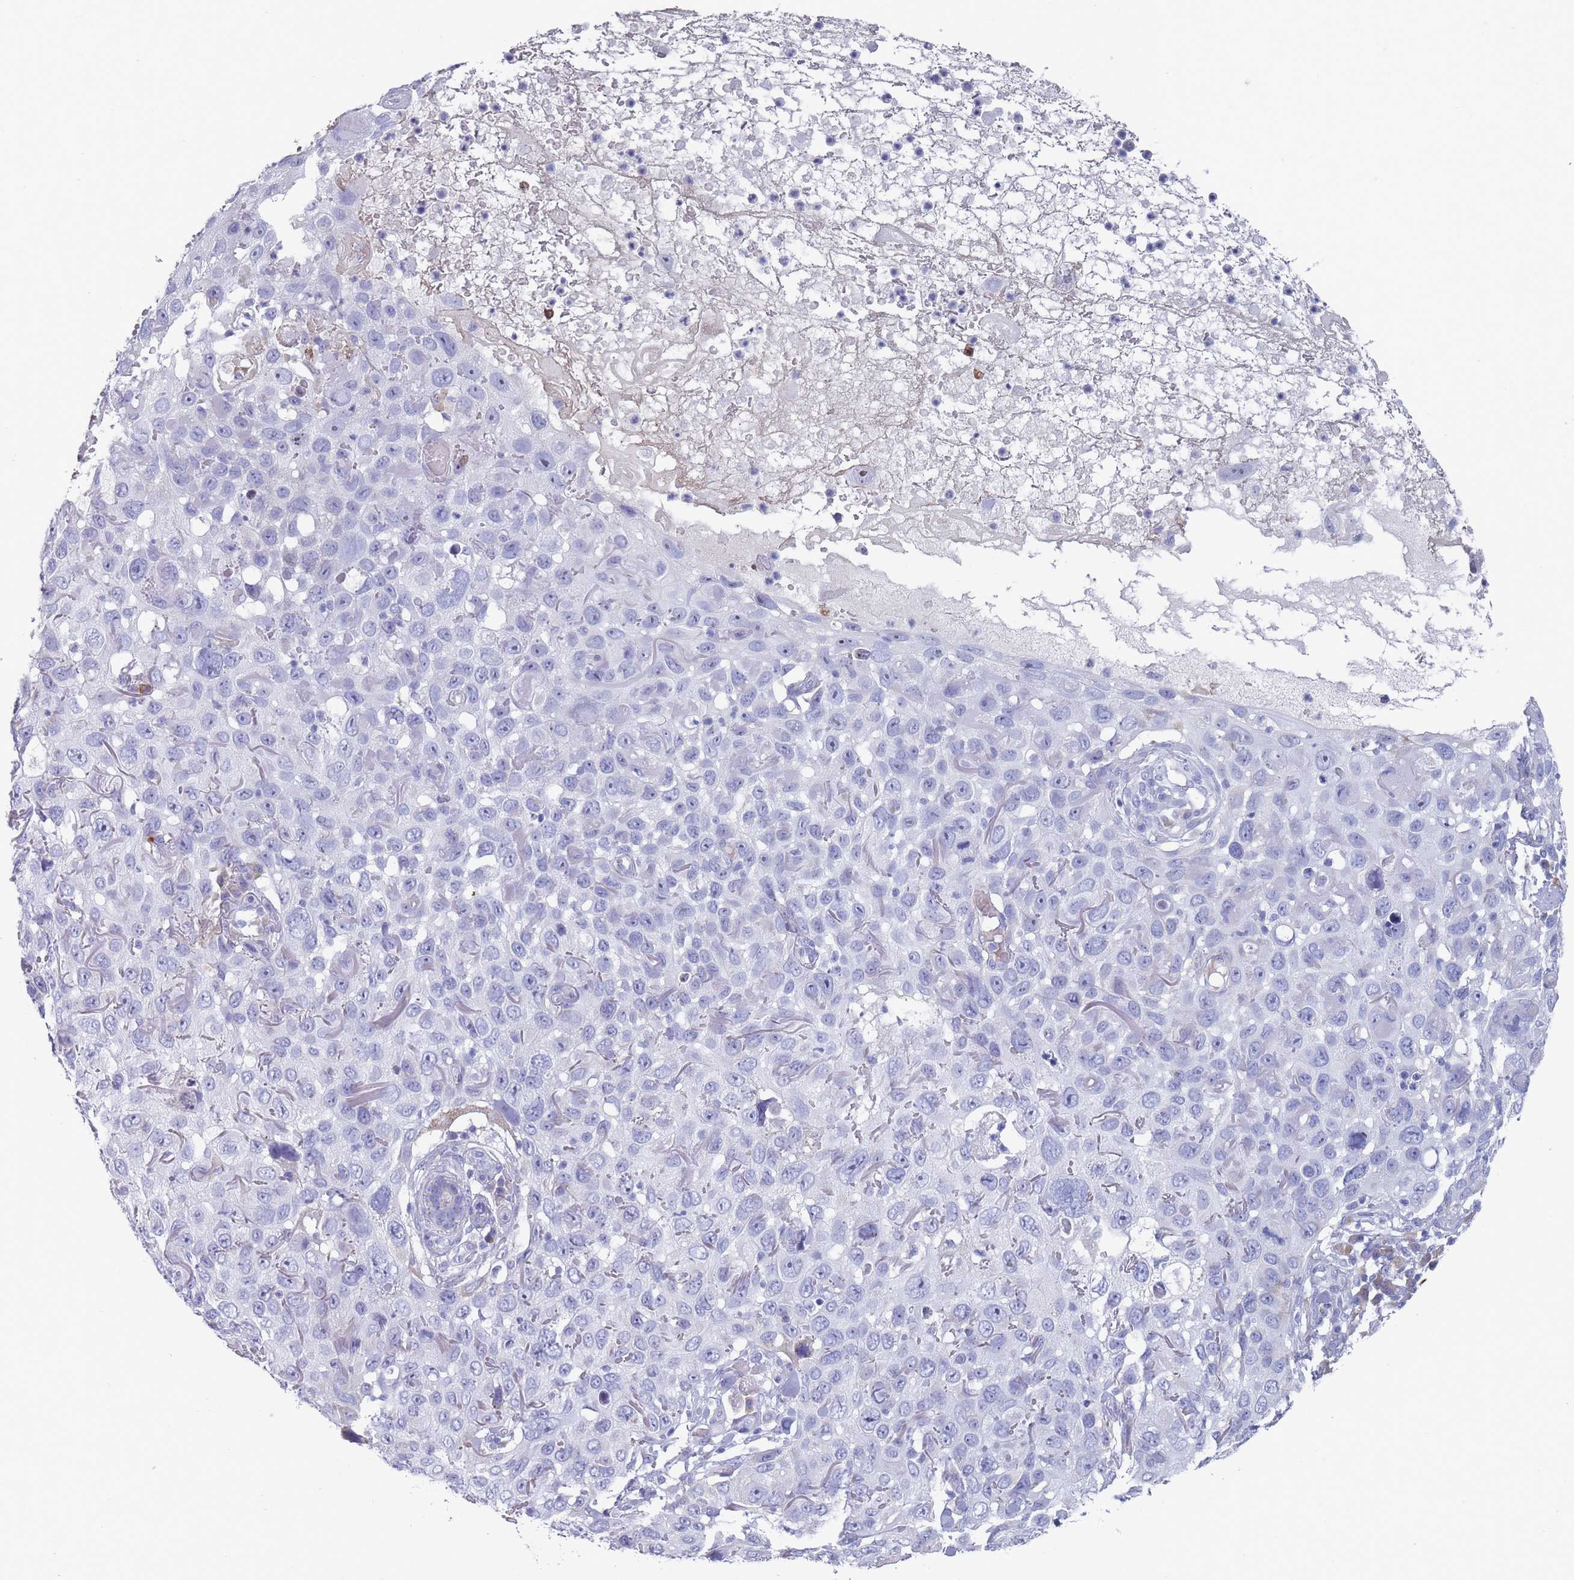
{"staining": {"intensity": "negative", "quantity": "none", "location": "none"}, "tissue": "skin cancer", "cell_type": "Tumor cells", "image_type": "cancer", "snomed": [{"axis": "morphology", "description": "Squamous cell carcinoma in situ, NOS"}, {"axis": "morphology", "description": "Squamous cell carcinoma, NOS"}, {"axis": "topography", "description": "Skin"}], "caption": "Protein analysis of squamous cell carcinoma in situ (skin) exhibits no significant positivity in tumor cells.", "gene": "ST8SIA5", "patient": {"sex": "male", "age": 93}}